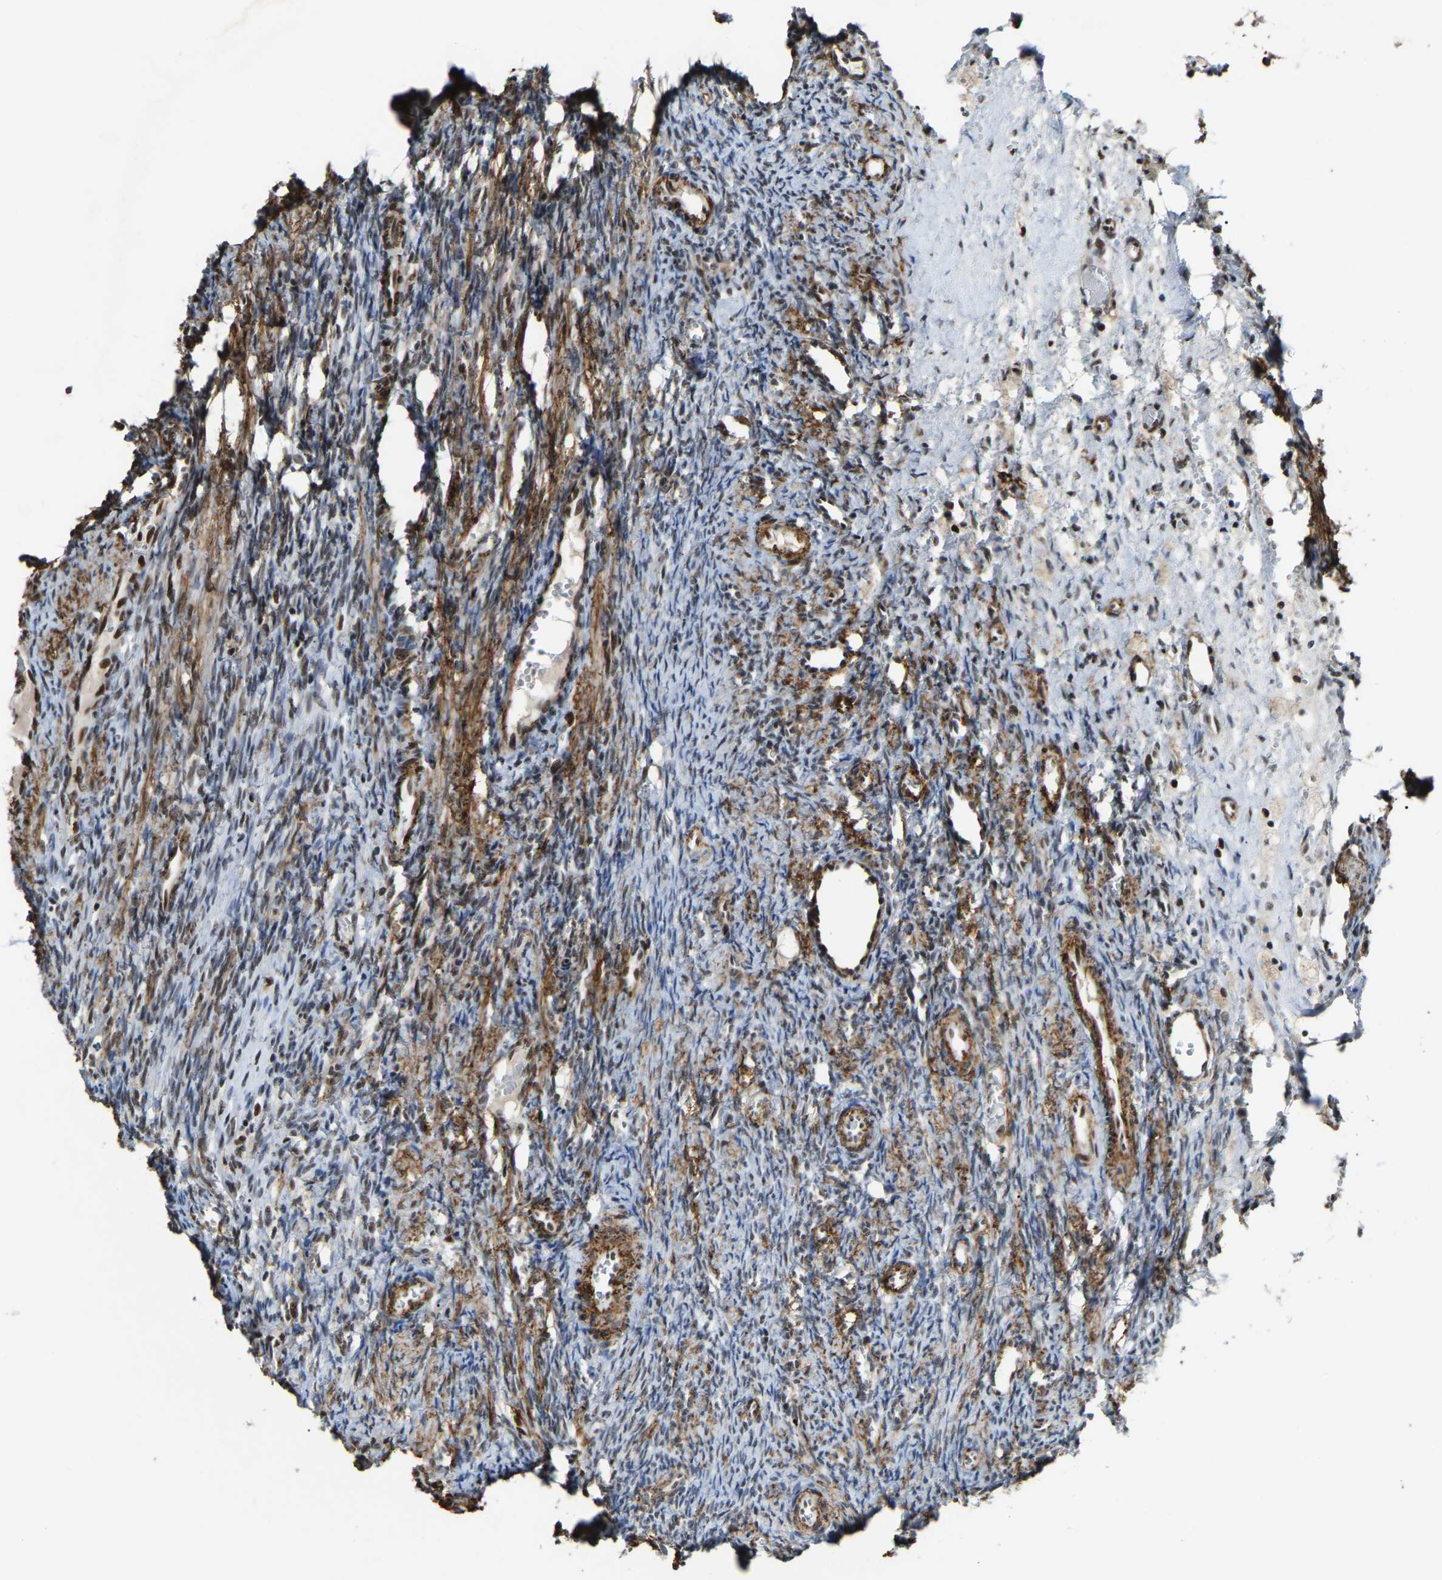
{"staining": {"intensity": "moderate", "quantity": ">75%", "location": "cytoplasmic/membranous,nuclear"}, "tissue": "ovary", "cell_type": "Follicle cells", "image_type": "normal", "snomed": [{"axis": "morphology", "description": "Normal tissue, NOS"}, {"axis": "topography", "description": "Ovary"}], "caption": "Immunohistochemical staining of unremarkable human ovary reveals >75% levels of moderate cytoplasmic/membranous,nuclear protein positivity in approximately >75% of follicle cells.", "gene": "DDX5", "patient": {"sex": "female", "age": 41}}